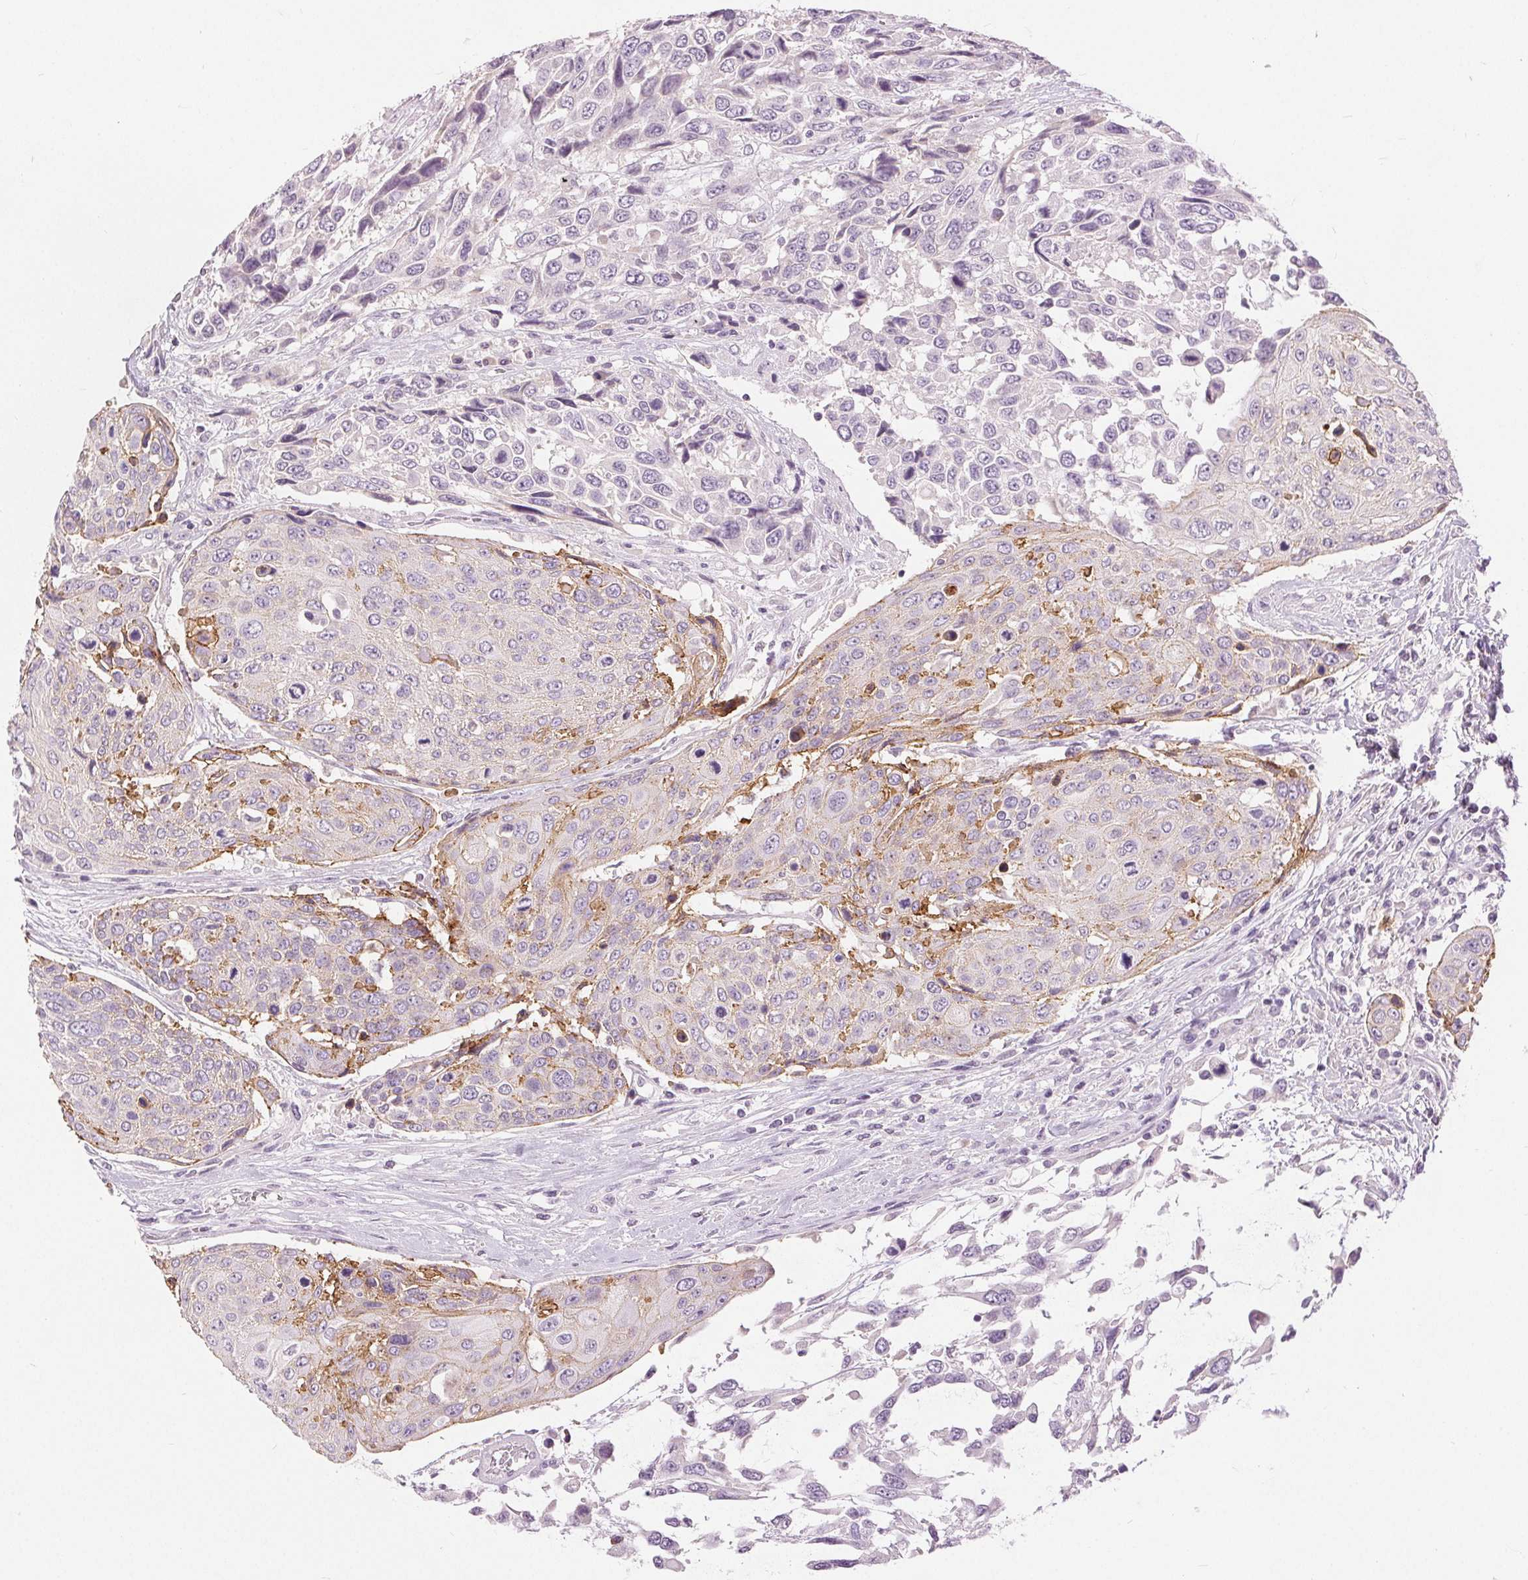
{"staining": {"intensity": "negative", "quantity": "none", "location": "none"}, "tissue": "urothelial cancer", "cell_type": "Tumor cells", "image_type": "cancer", "snomed": [{"axis": "morphology", "description": "Urothelial carcinoma, High grade"}, {"axis": "topography", "description": "Urinary bladder"}], "caption": "Protein analysis of urothelial cancer reveals no significant positivity in tumor cells.", "gene": "DSG3", "patient": {"sex": "female", "age": 70}}